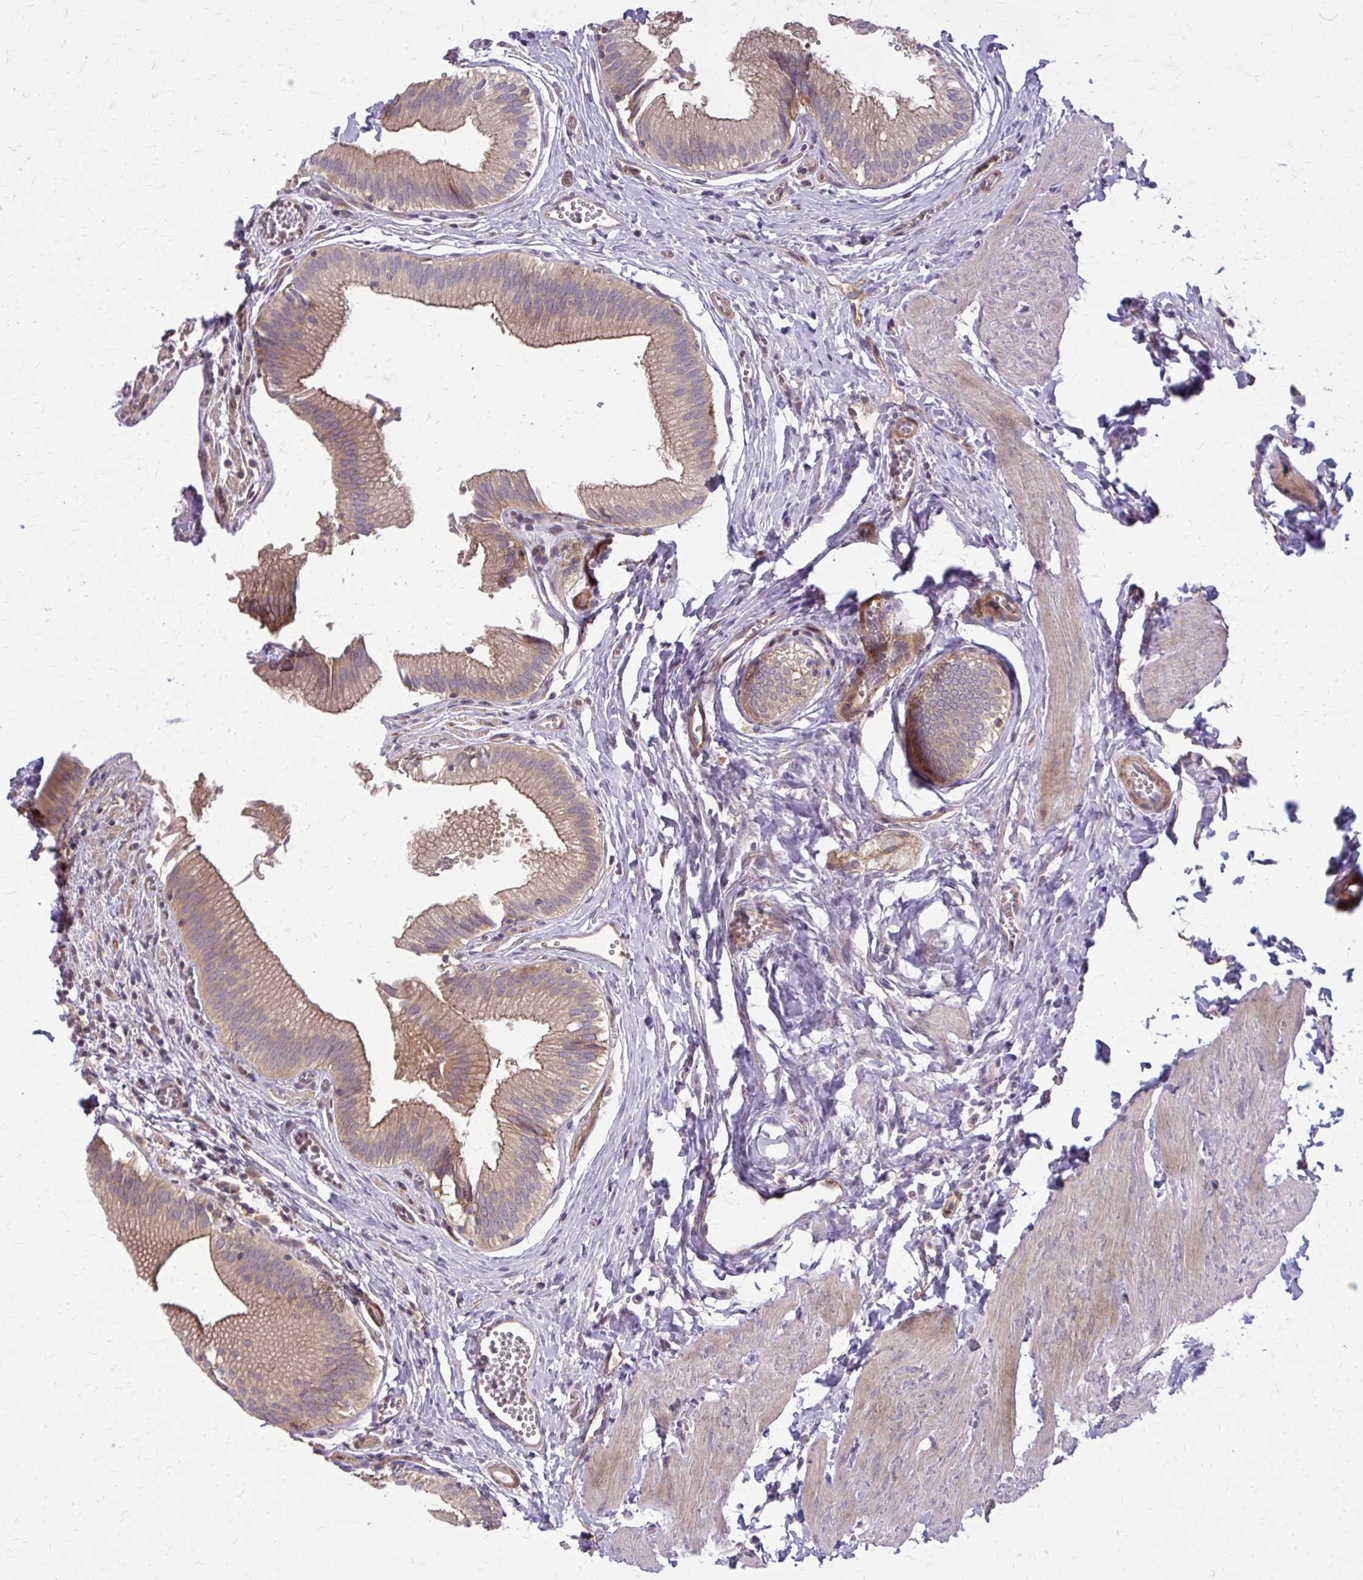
{"staining": {"intensity": "moderate", "quantity": ">75%", "location": "cytoplasmic/membranous"}, "tissue": "gallbladder", "cell_type": "Glandular cells", "image_type": "normal", "snomed": [{"axis": "morphology", "description": "Normal tissue, NOS"}, {"axis": "topography", "description": "Gallbladder"}, {"axis": "topography", "description": "Peripheral nerve tissue"}], "caption": "A brown stain highlights moderate cytoplasmic/membranous positivity of a protein in glandular cells of benign human gallbladder. (brown staining indicates protein expression, while blue staining denotes nuclei).", "gene": "OXNAD1", "patient": {"sex": "male", "age": 17}}